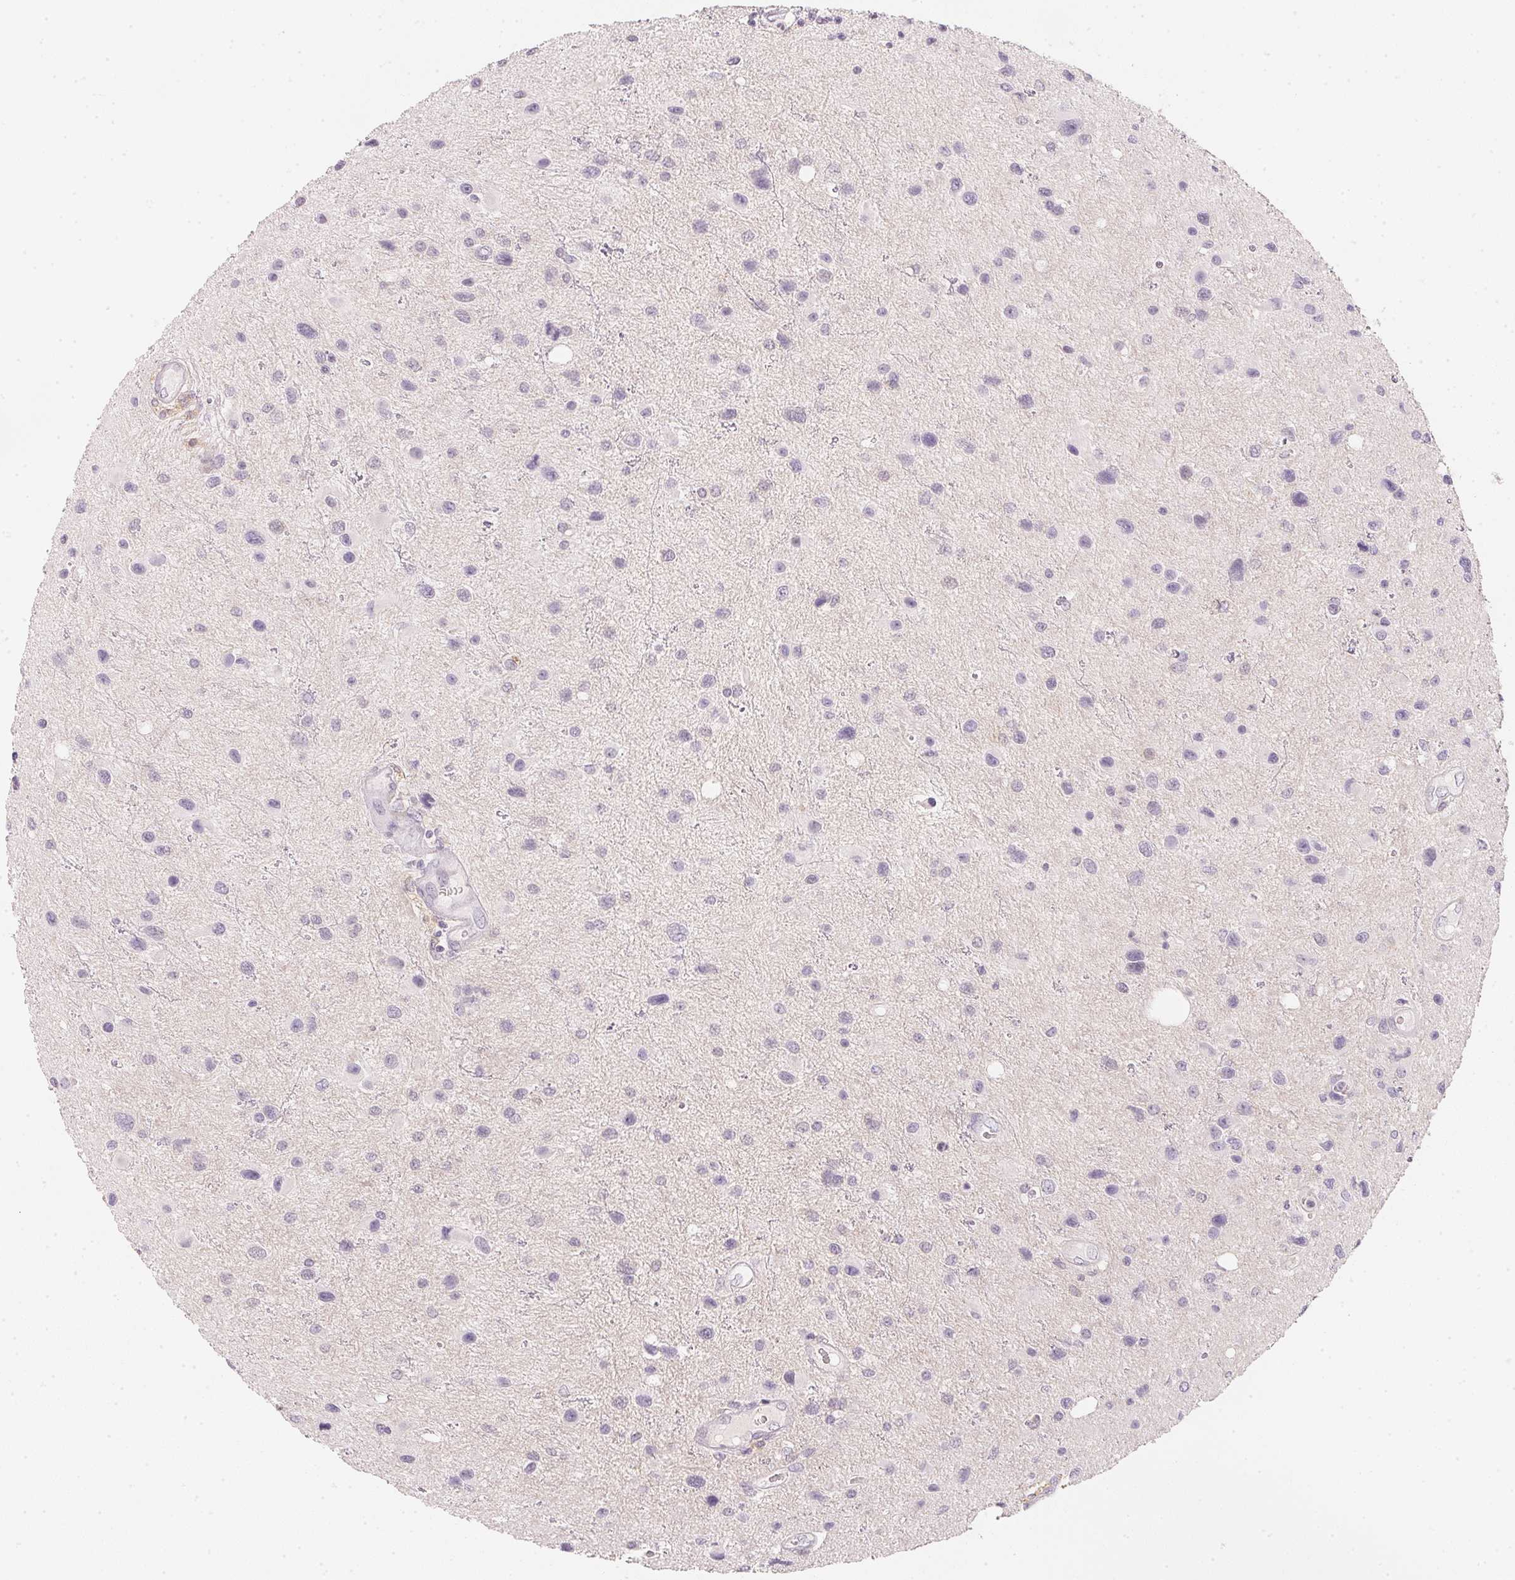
{"staining": {"intensity": "negative", "quantity": "none", "location": "none"}, "tissue": "glioma", "cell_type": "Tumor cells", "image_type": "cancer", "snomed": [{"axis": "morphology", "description": "Glioma, malignant, Low grade"}, {"axis": "topography", "description": "Brain"}], "caption": "This micrograph is of malignant glioma (low-grade) stained with immunohistochemistry to label a protein in brown with the nuclei are counter-stained blue. There is no staining in tumor cells.", "gene": "CFAP276", "patient": {"sex": "female", "age": 32}}